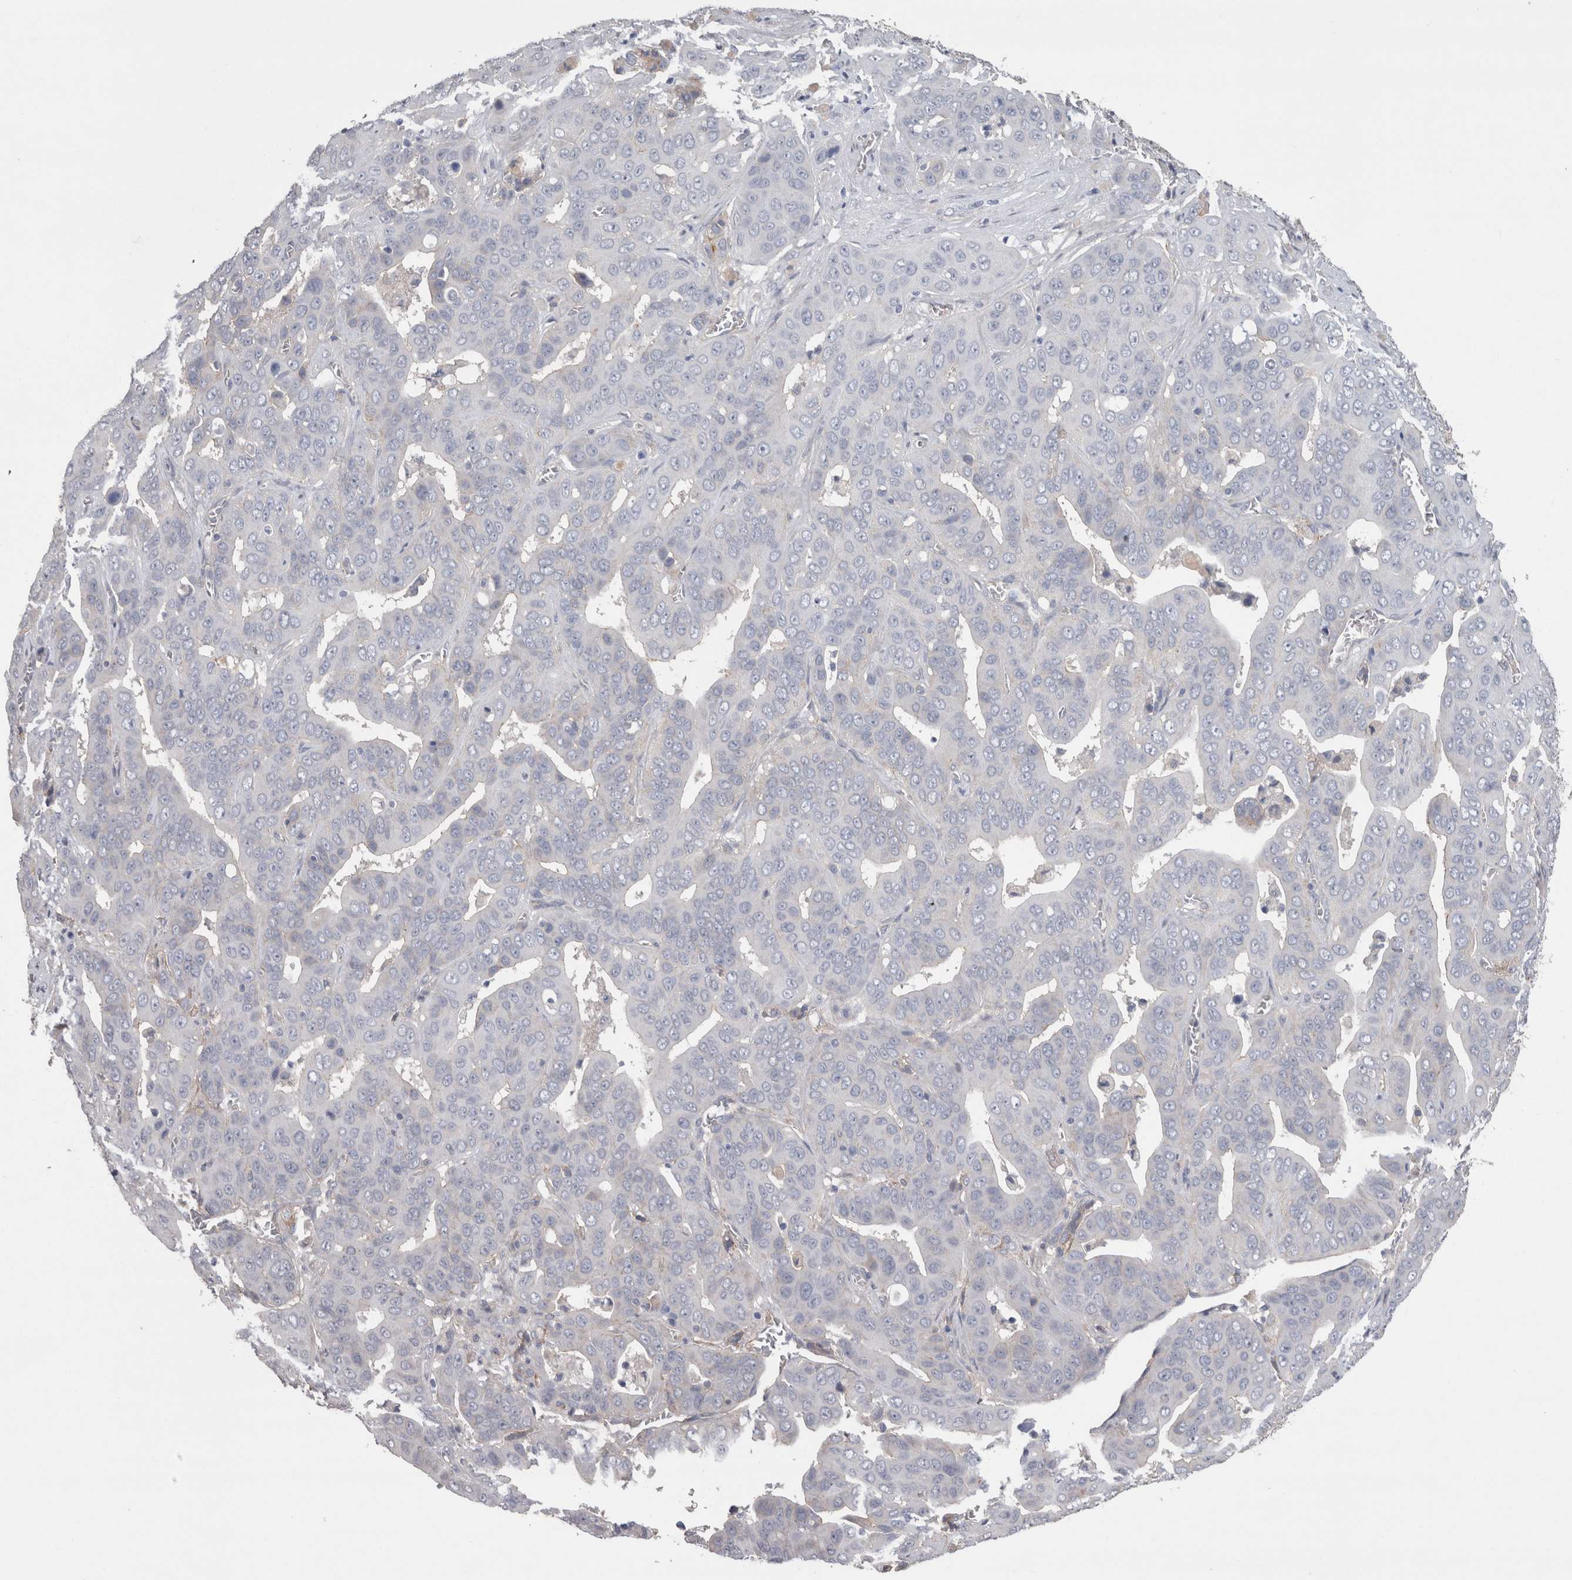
{"staining": {"intensity": "negative", "quantity": "none", "location": "none"}, "tissue": "liver cancer", "cell_type": "Tumor cells", "image_type": "cancer", "snomed": [{"axis": "morphology", "description": "Cholangiocarcinoma"}, {"axis": "topography", "description": "Liver"}], "caption": "Protein analysis of liver cancer shows no significant staining in tumor cells.", "gene": "NECTIN2", "patient": {"sex": "female", "age": 52}}